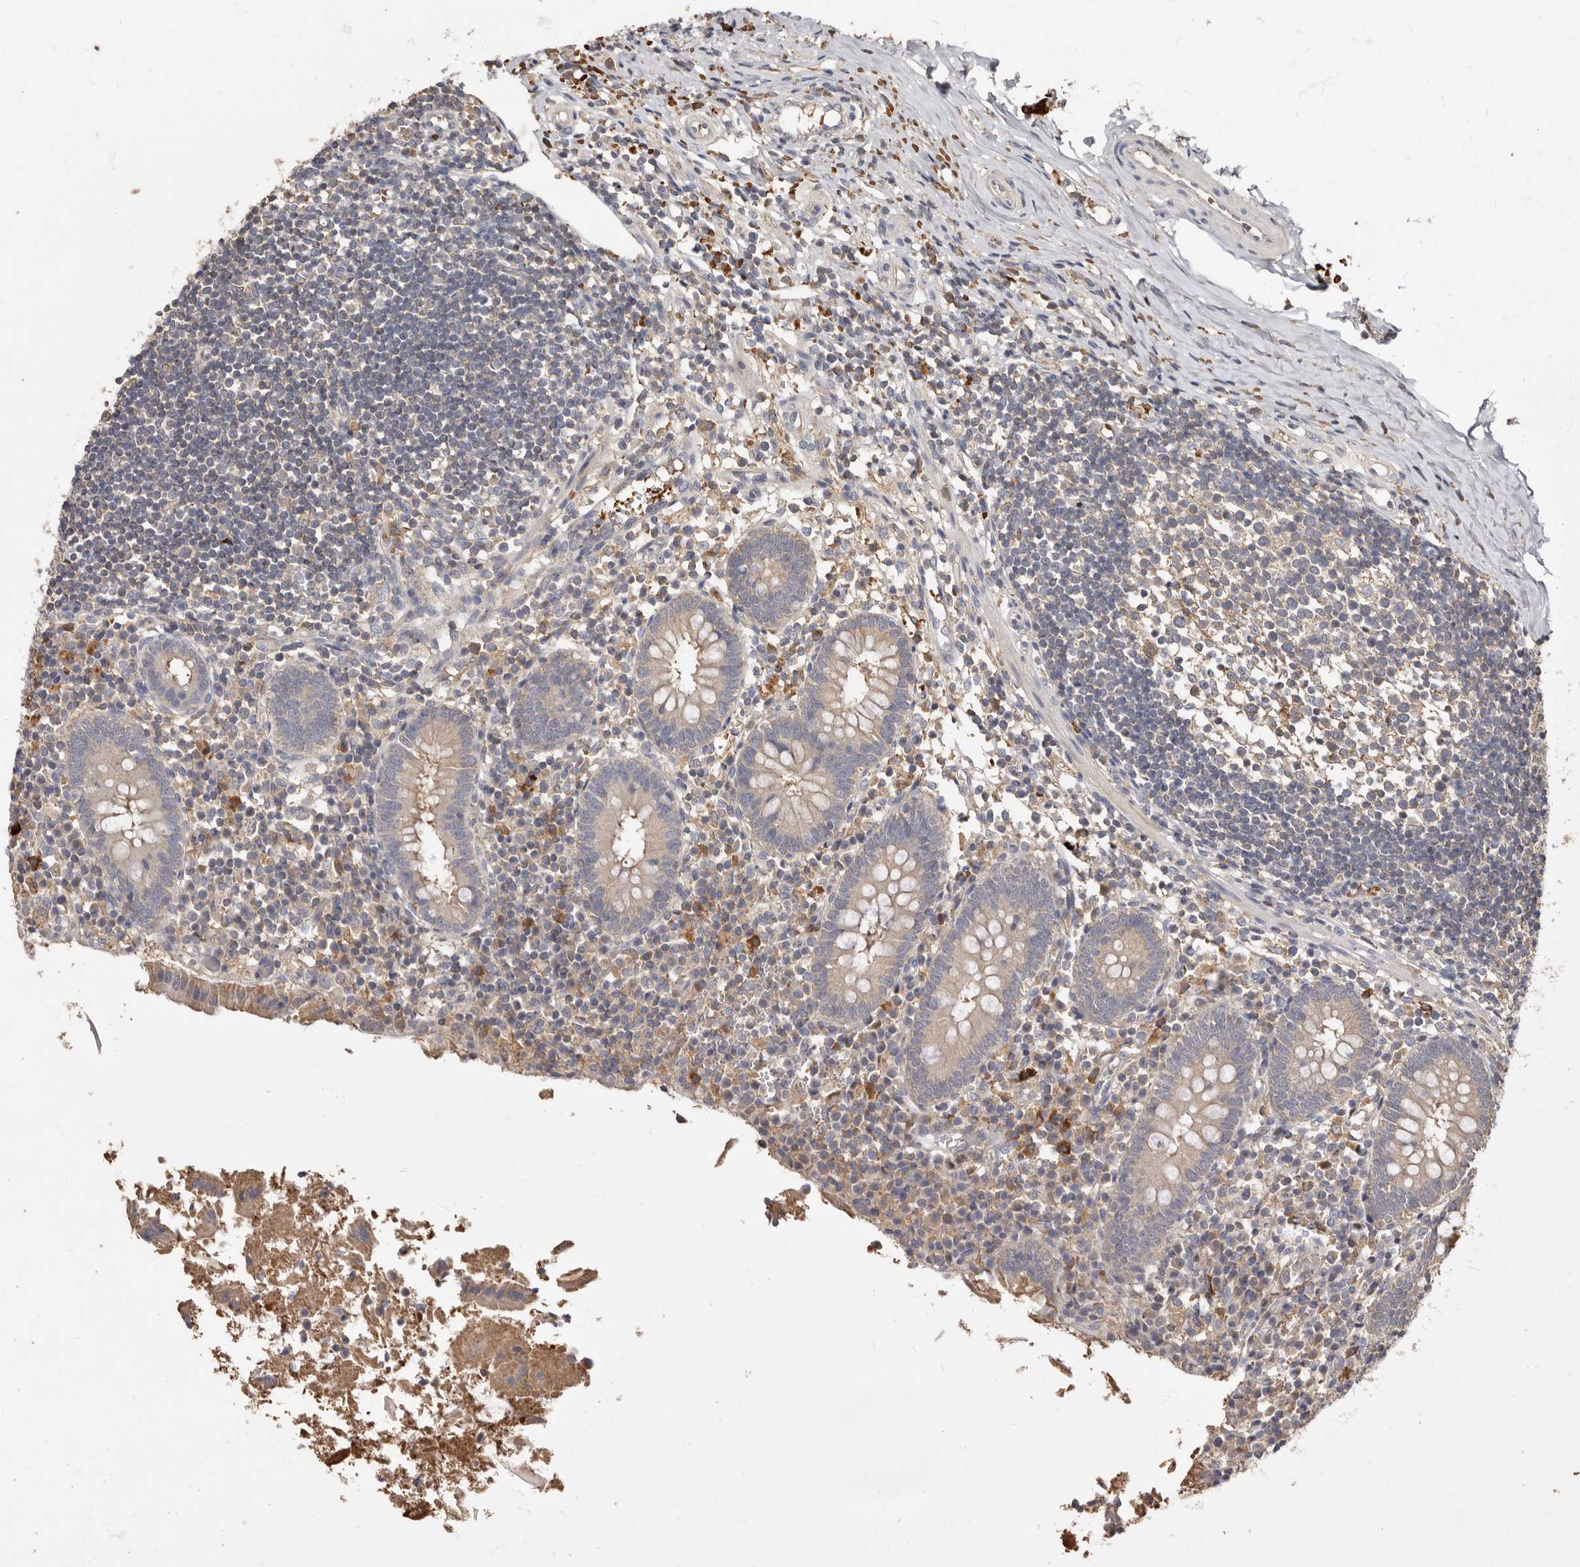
{"staining": {"intensity": "weak", "quantity": "25%-75%", "location": "cytoplasmic/membranous"}, "tissue": "appendix", "cell_type": "Glandular cells", "image_type": "normal", "snomed": [{"axis": "morphology", "description": "Normal tissue, NOS"}, {"axis": "topography", "description": "Appendix"}], "caption": "DAB (3,3'-diaminobenzidine) immunohistochemical staining of benign human appendix shows weak cytoplasmic/membranous protein positivity in approximately 25%-75% of glandular cells. Nuclei are stained in blue.", "gene": "KIF26B", "patient": {"sex": "female", "age": 17}}